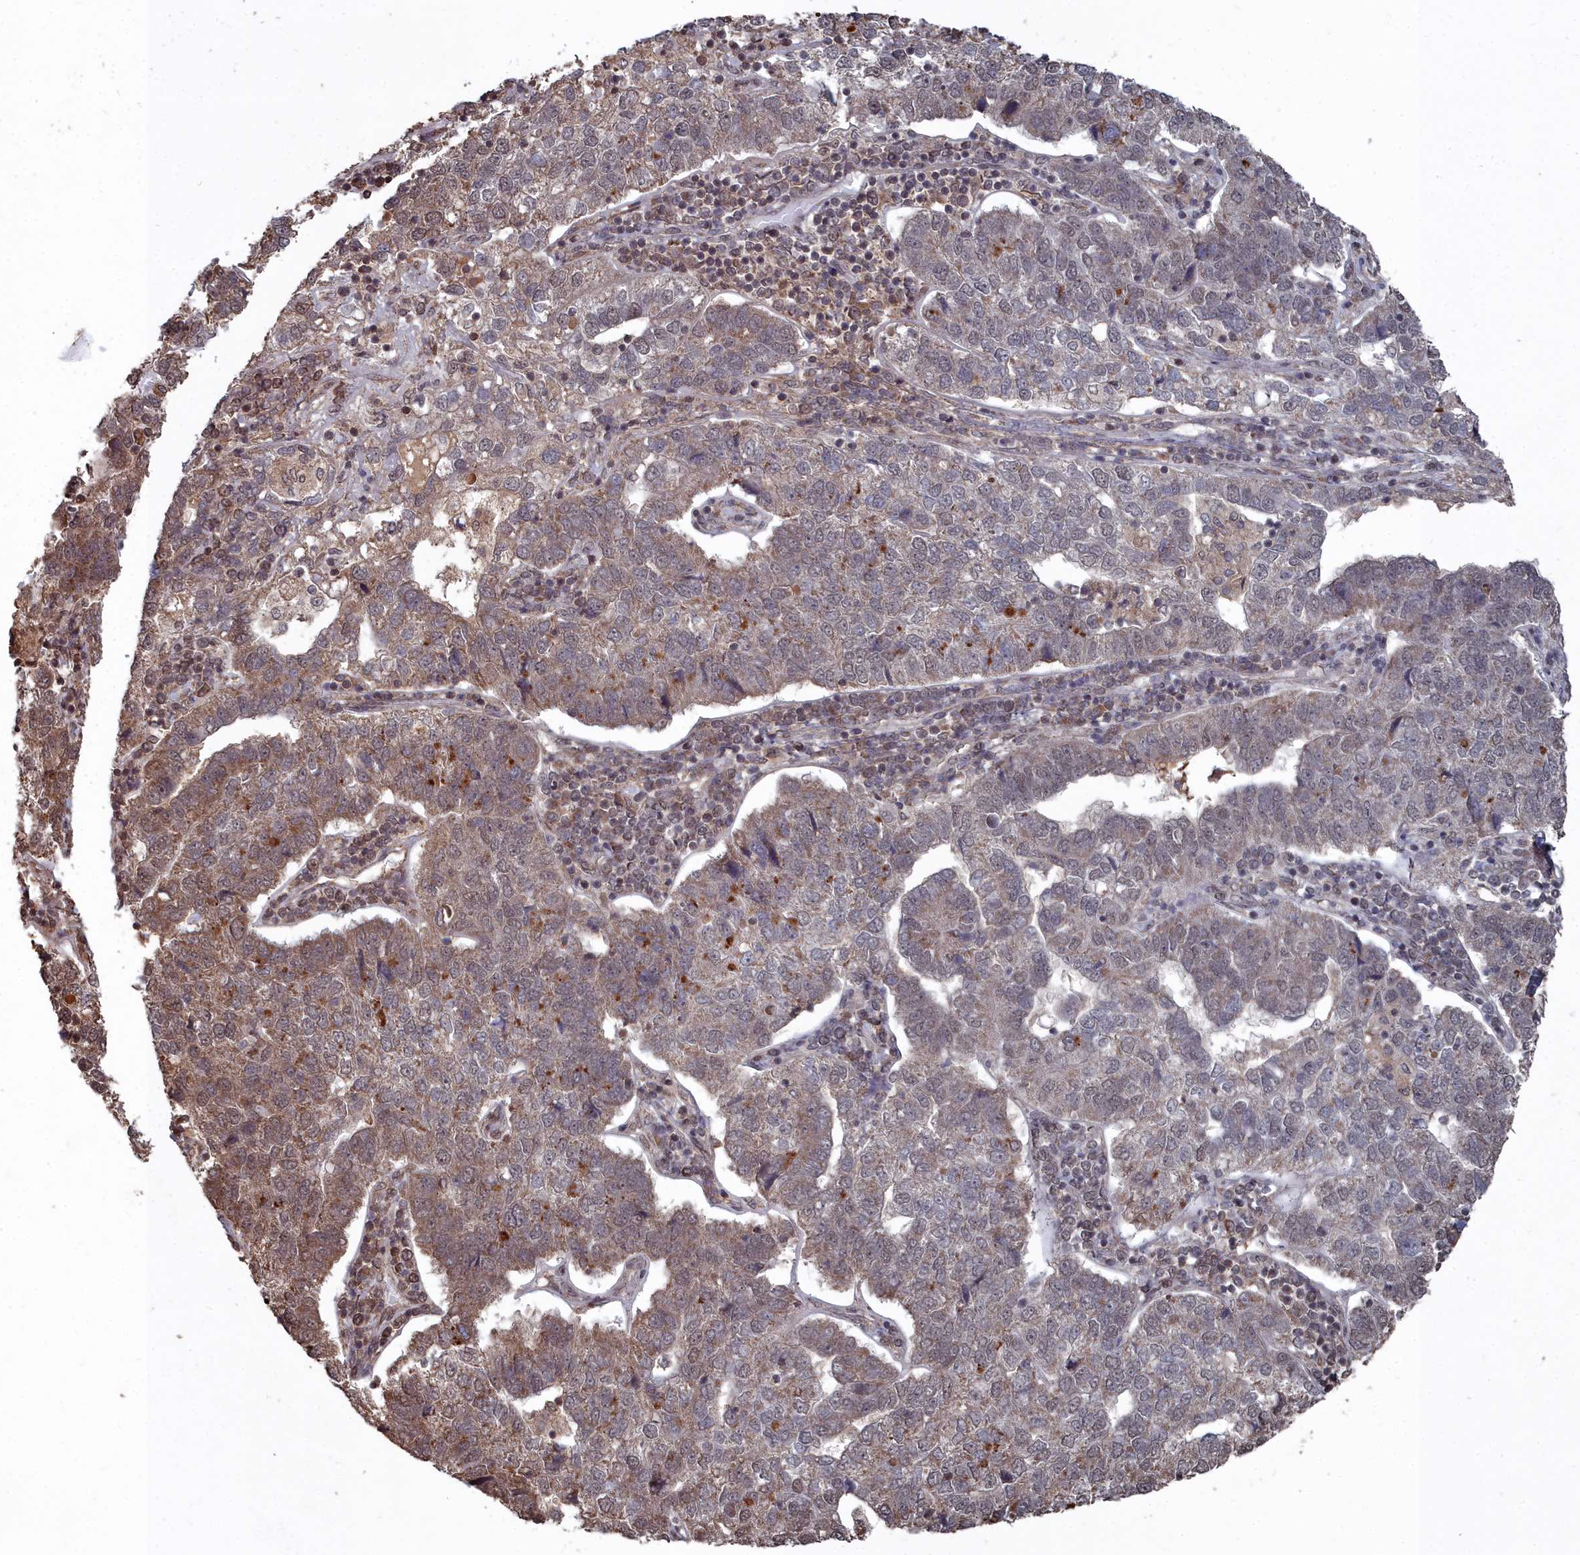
{"staining": {"intensity": "moderate", "quantity": "25%-75%", "location": "cytoplasmic/membranous"}, "tissue": "pancreatic cancer", "cell_type": "Tumor cells", "image_type": "cancer", "snomed": [{"axis": "morphology", "description": "Adenocarcinoma, NOS"}, {"axis": "topography", "description": "Pancreas"}], "caption": "Immunohistochemistry histopathology image of neoplastic tissue: human pancreatic cancer (adenocarcinoma) stained using IHC displays medium levels of moderate protein expression localized specifically in the cytoplasmic/membranous of tumor cells, appearing as a cytoplasmic/membranous brown color.", "gene": "CCNP", "patient": {"sex": "female", "age": 61}}